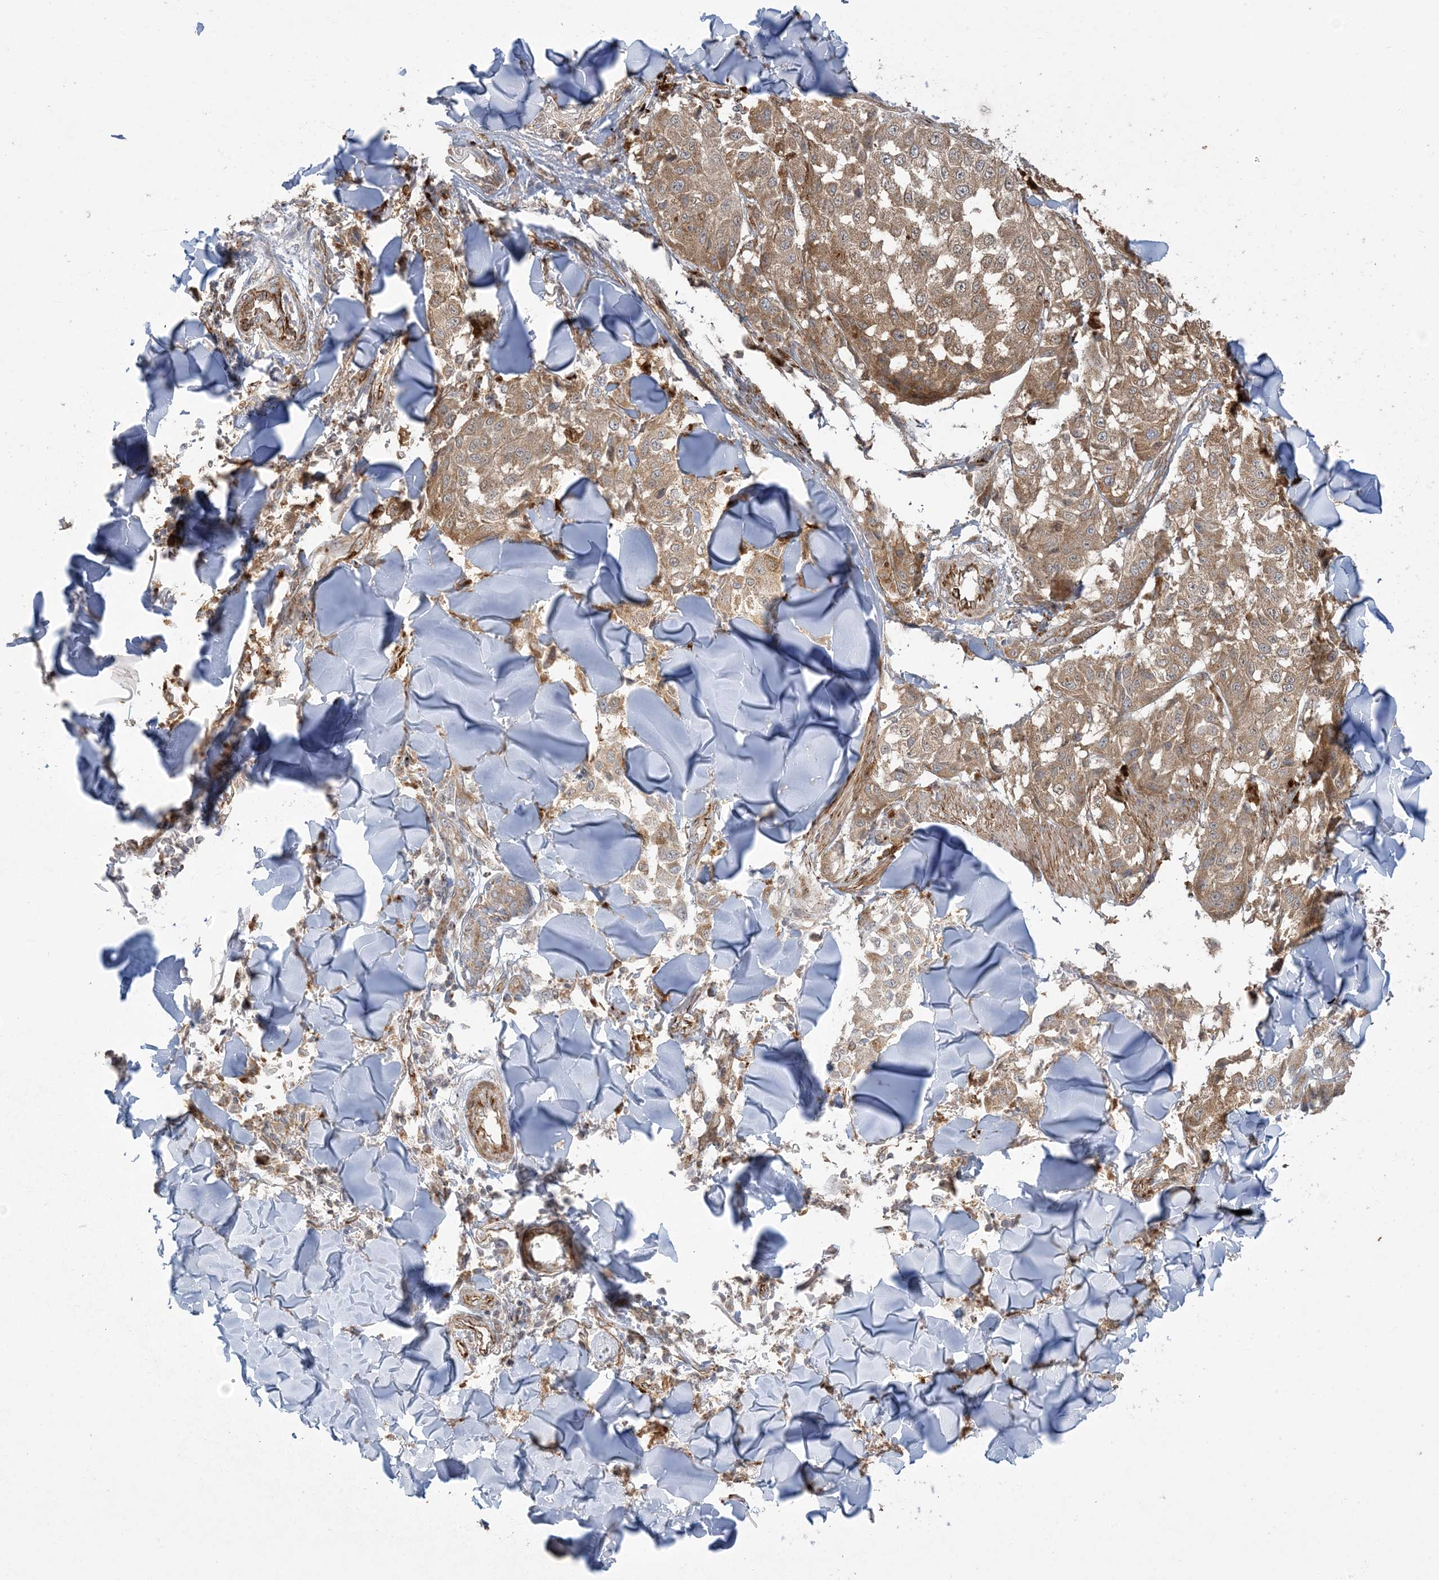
{"staining": {"intensity": "moderate", "quantity": ">75%", "location": "cytoplasmic/membranous"}, "tissue": "melanoma", "cell_type": "Tumor cells", "image_type": "cancer", "snomed": [{"axis": "morphology", "description": "Malignant melanoma, NOS"}, {"axis": "topography", "description": "Skin"}], "caption": "Human melanoma stained with a protein marker demonstrates moderate staining in tumor cells.", "gene": "AGA", "patient": {"sex": "female", "age": 64}}